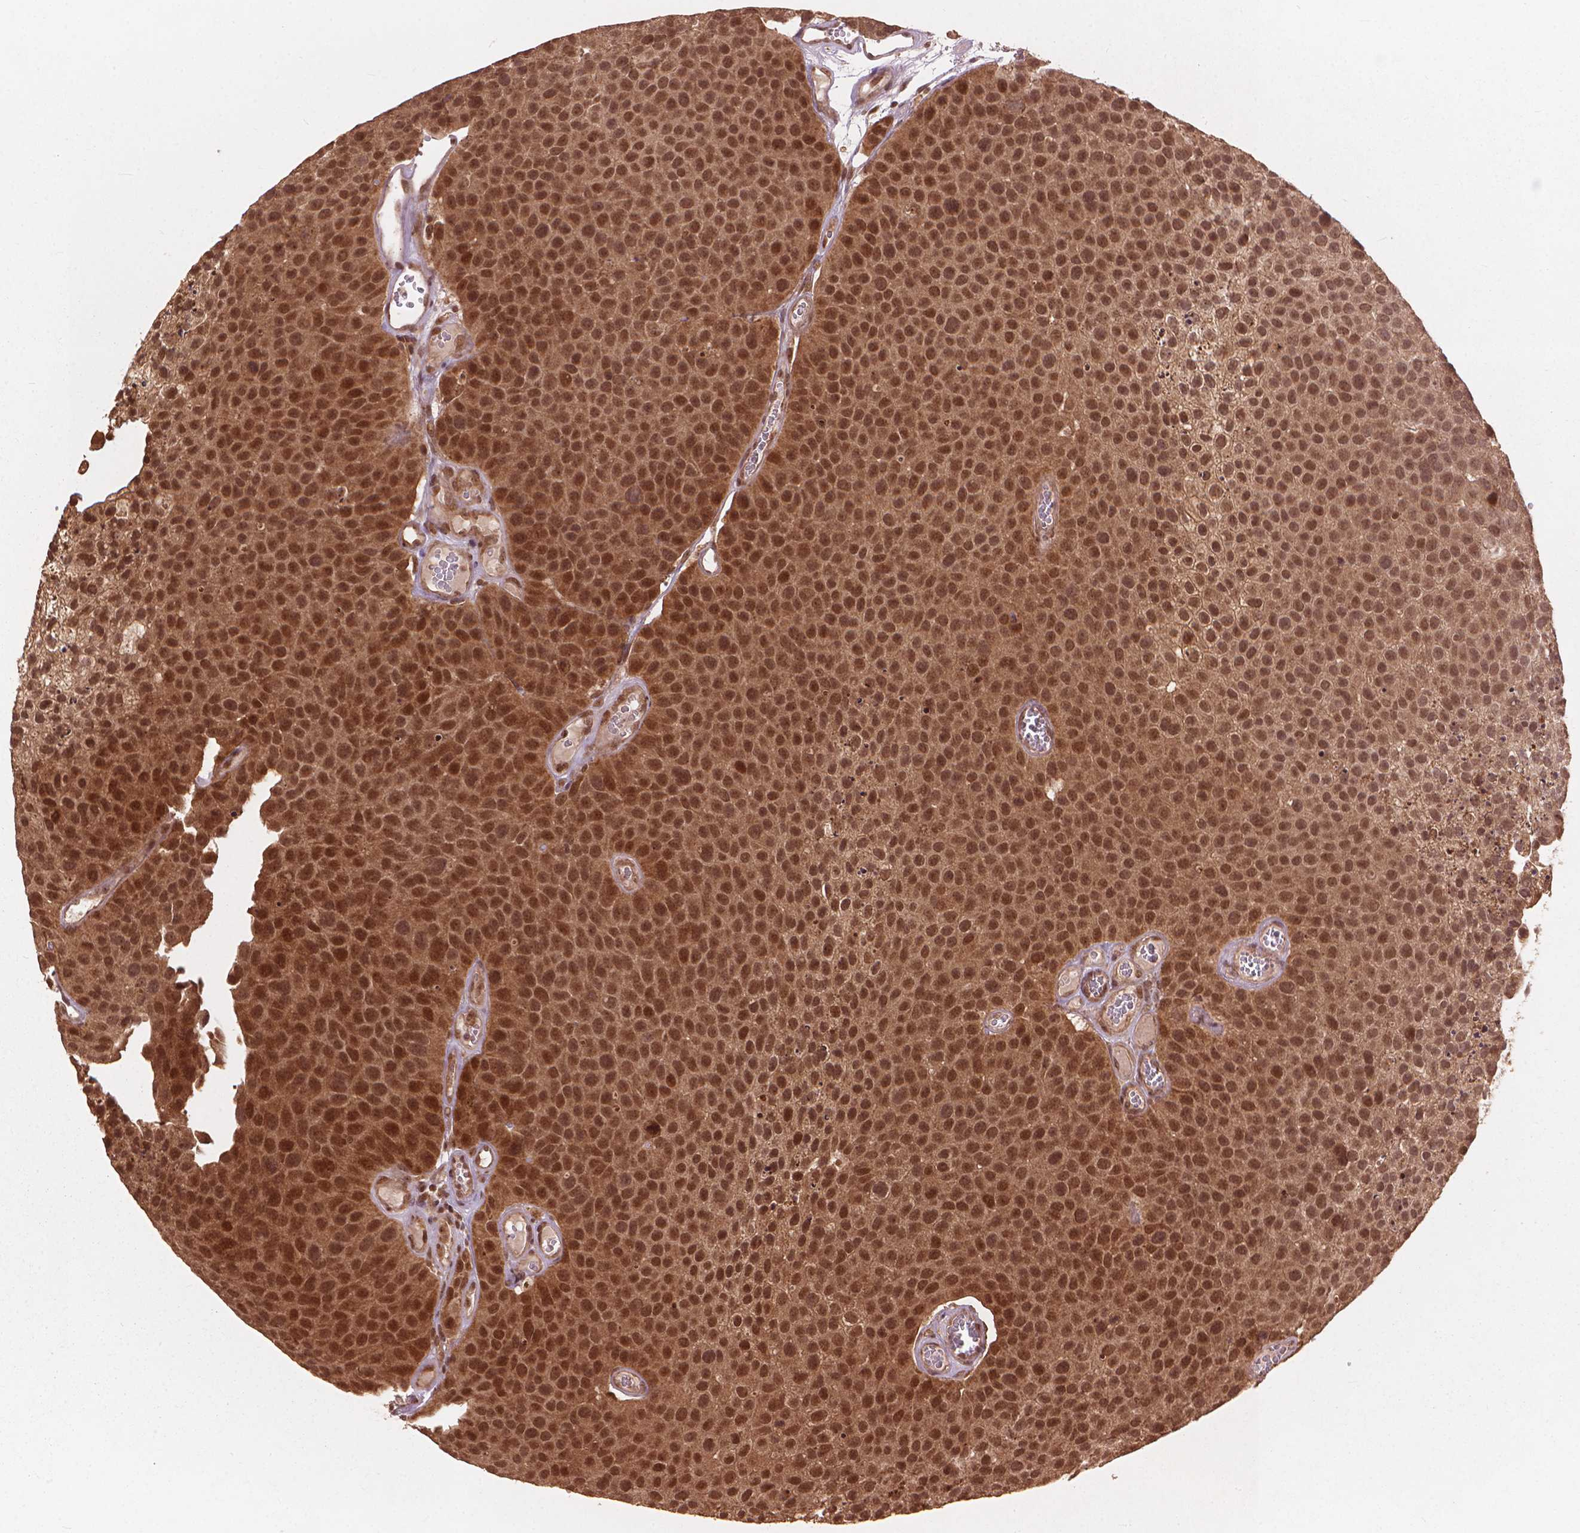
{"staining": {"intensity": "moderate", "quantity": ">75%", "location": "nuclear"}, "tissue": "urothelial cancer", "cell_type": "Tumor cells", "image_type": "cancer", "snomed": [{"axis": "morphology", "description": "Urothelial carcinoma, Low grade"}, {"axis": "topography", "description": "Urinary bladder"}], "caption": "Immunohistochemistry (IHC) of urothelial carcinoma (low-grade) shows medium levels of moderate nuclear expression in about >75% of tumor cells.", "gene": "SSU72", "patient": {"sex": "female", "age": 69}}